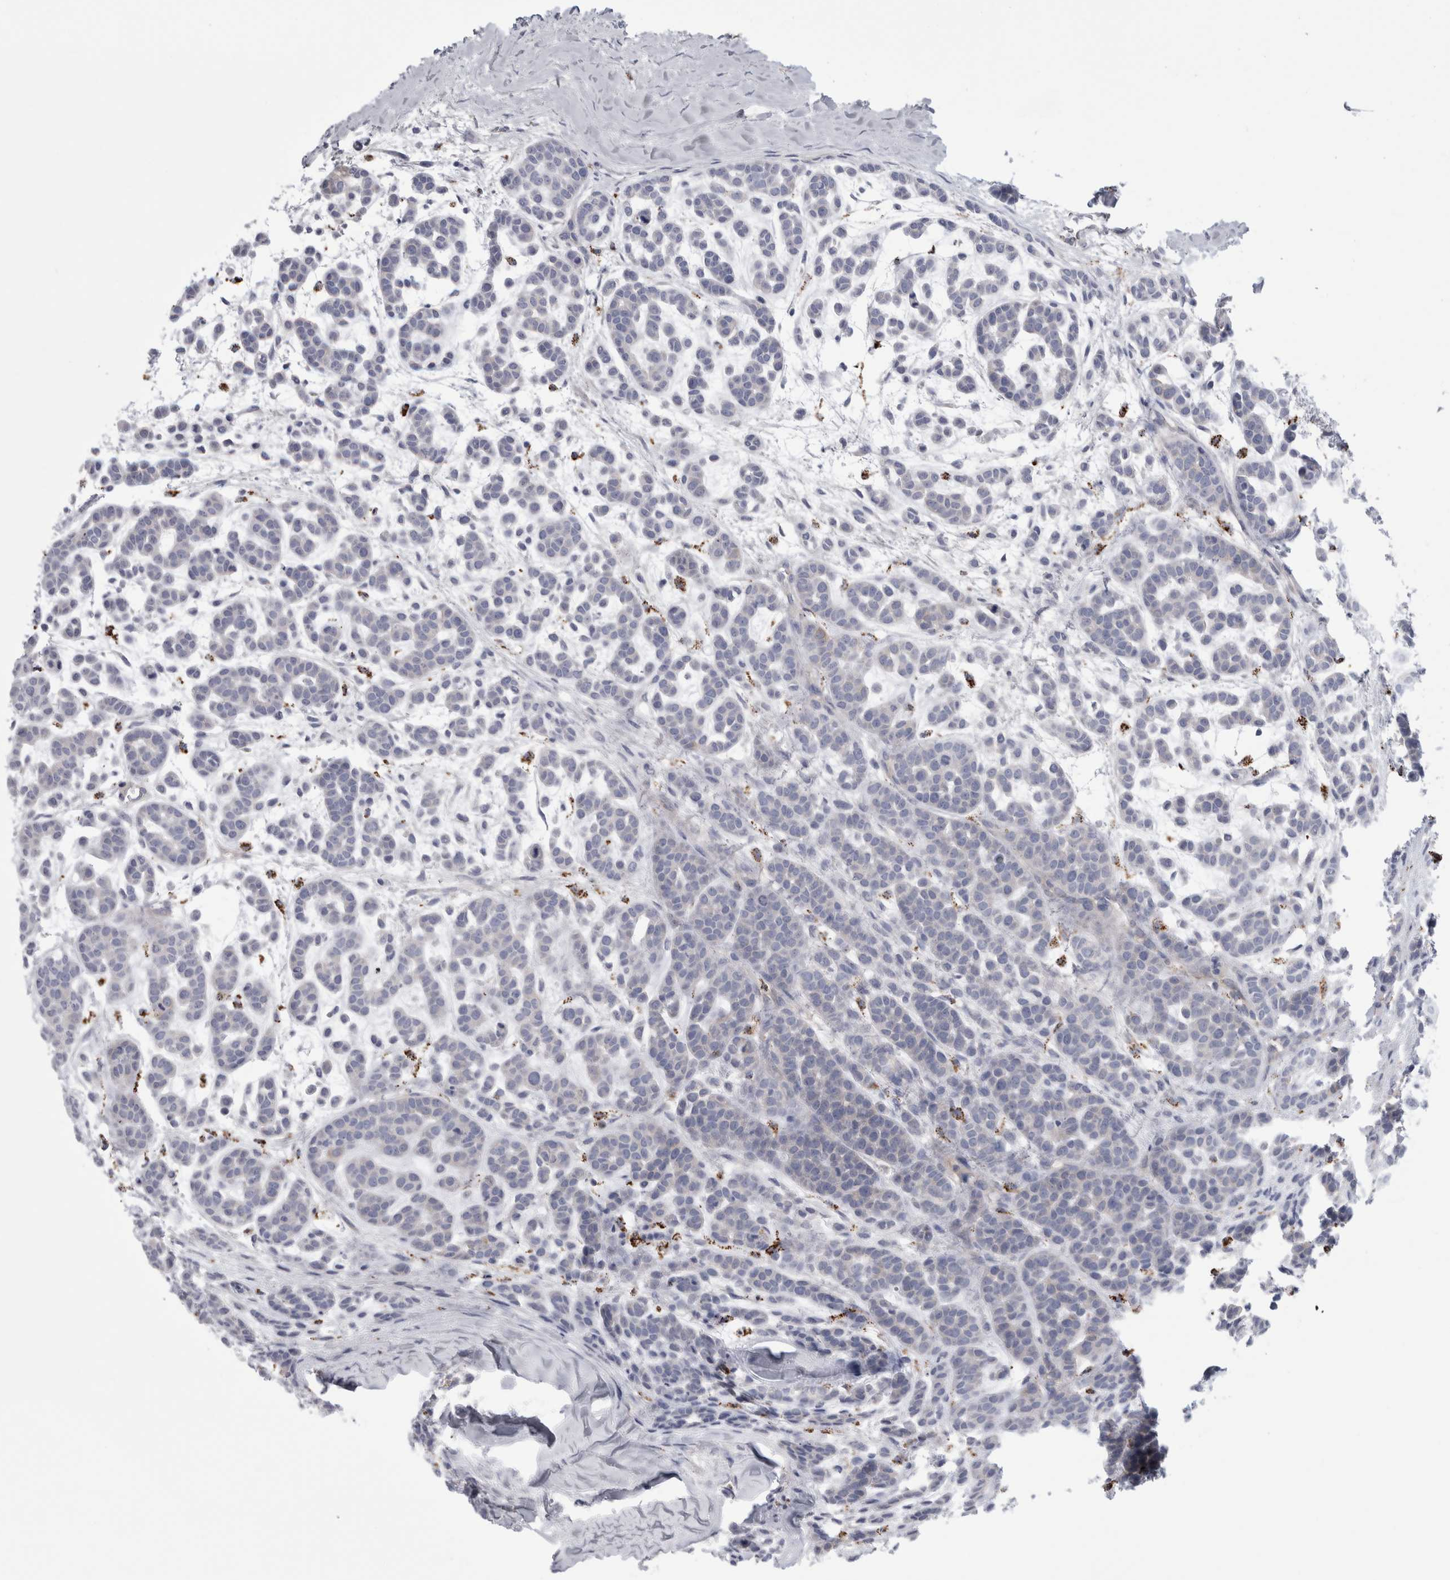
{"staining": {"intensity": "negative", "quantity": "none", "location": "none"}, "tissue": "head and neck cancer", "cell_type": "Tumor cells", "image_type": "cancer", "snomed": [{"axis": "morphology", "description": "Adenocarcinoma, NOS"}, {"axis": "morphology", "description": "Adenoma, NOS"}, {"axis": "topography", "description": "Head-Neck"}], "caption": "This is a micrograph of IHC staining of head and neck cancer, which shows no expression in tumor cells.", "gene": "GATM", "patient": {"sex": "female", "age": 55}}